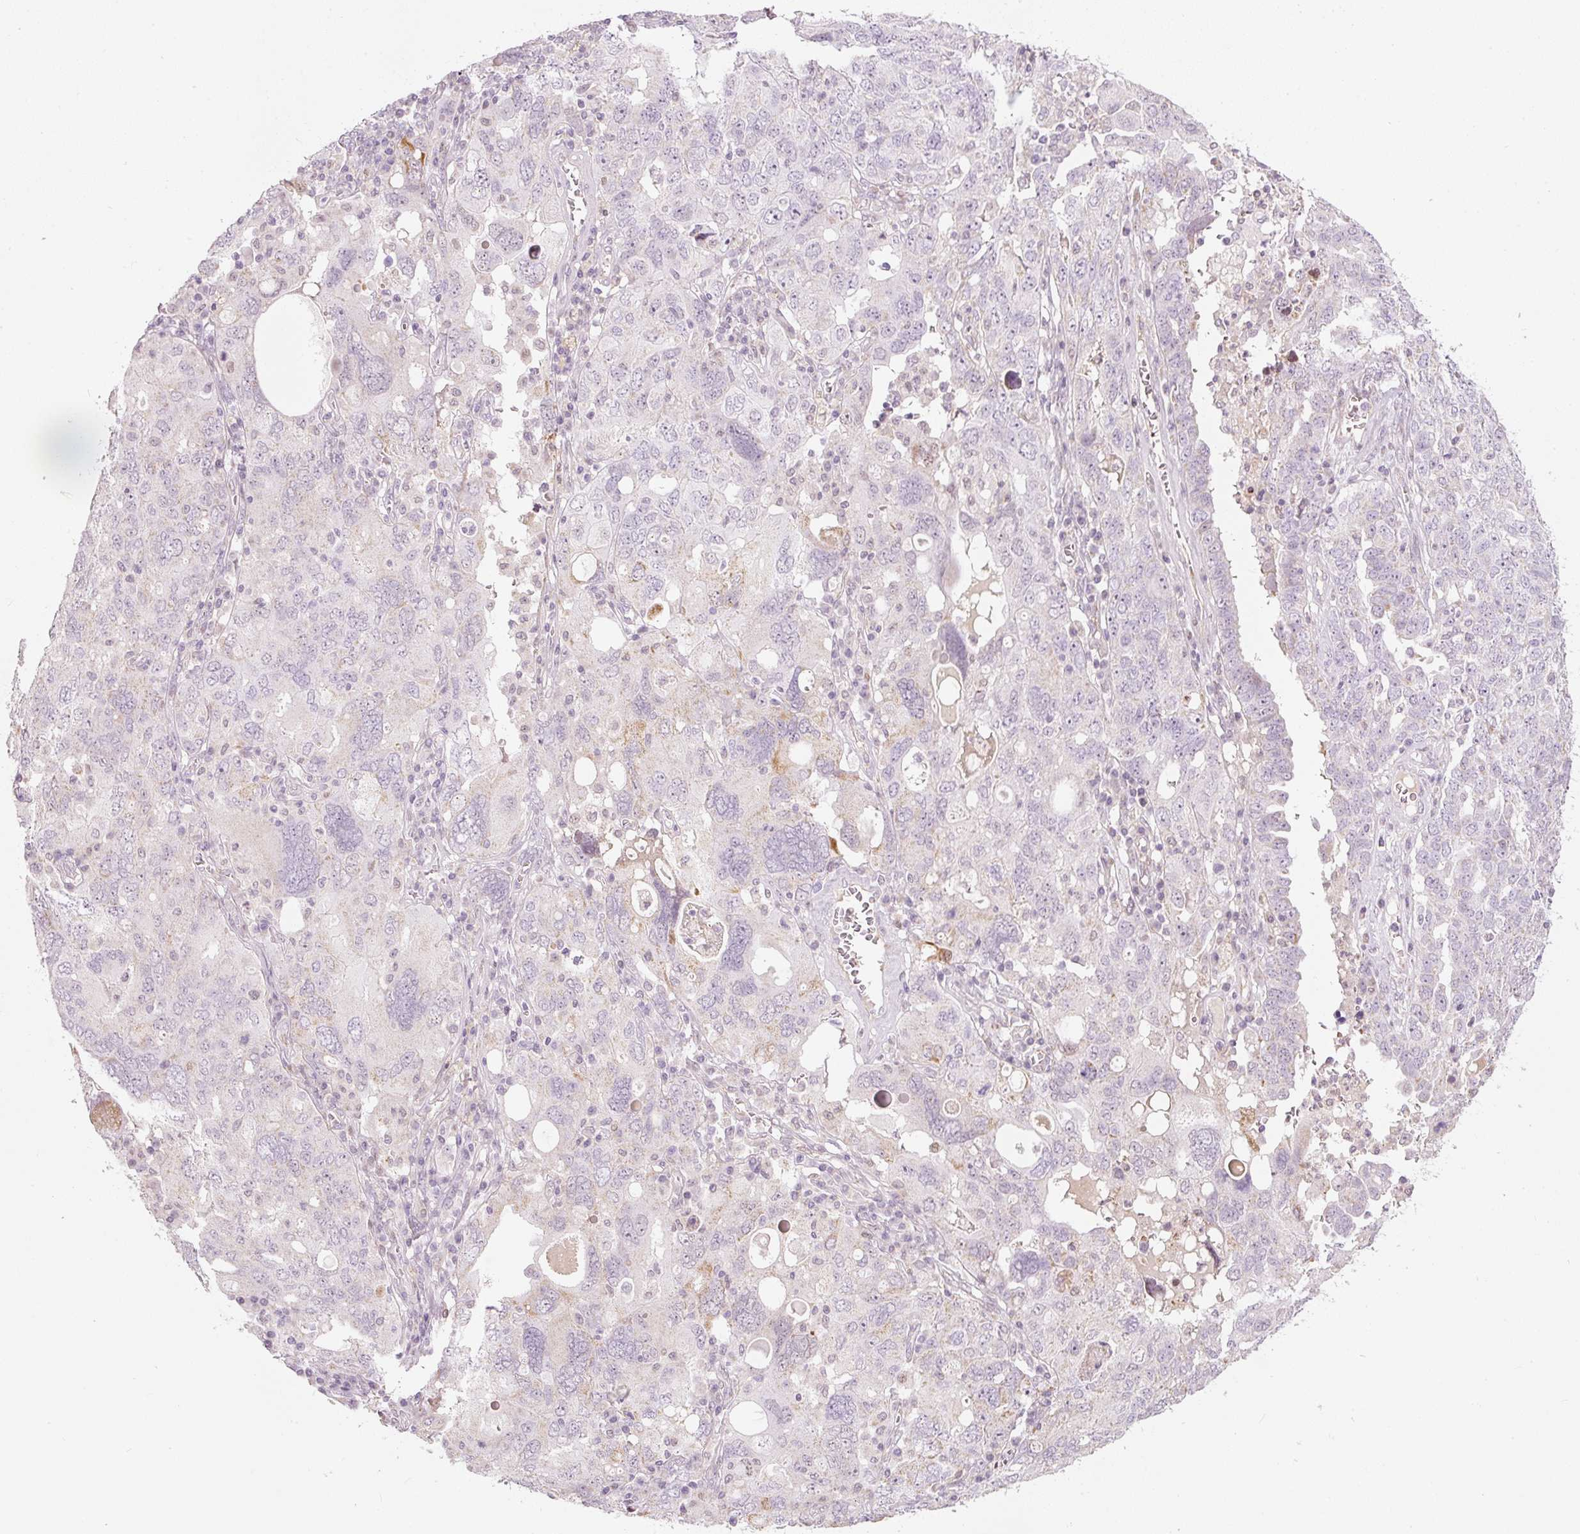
{"staining": {"intensity": "negative", "quantity": "none", "location": "none"}, "tissue": "ovarian cancer", "cell_type": "Tumor cells", "image_type": "cancer", "snomed": [{"axis": "morphology", "description": "Carcinoma, endometroid"}, {"axis": "topography", "description": "Ovary"}], "caption": "Ovarian endometroid carcinoma stained for a protein using IHC demonstrates no expression tumor cells.", "gene": "RNF39", "patient": {"sex": "female", "age": 62}}